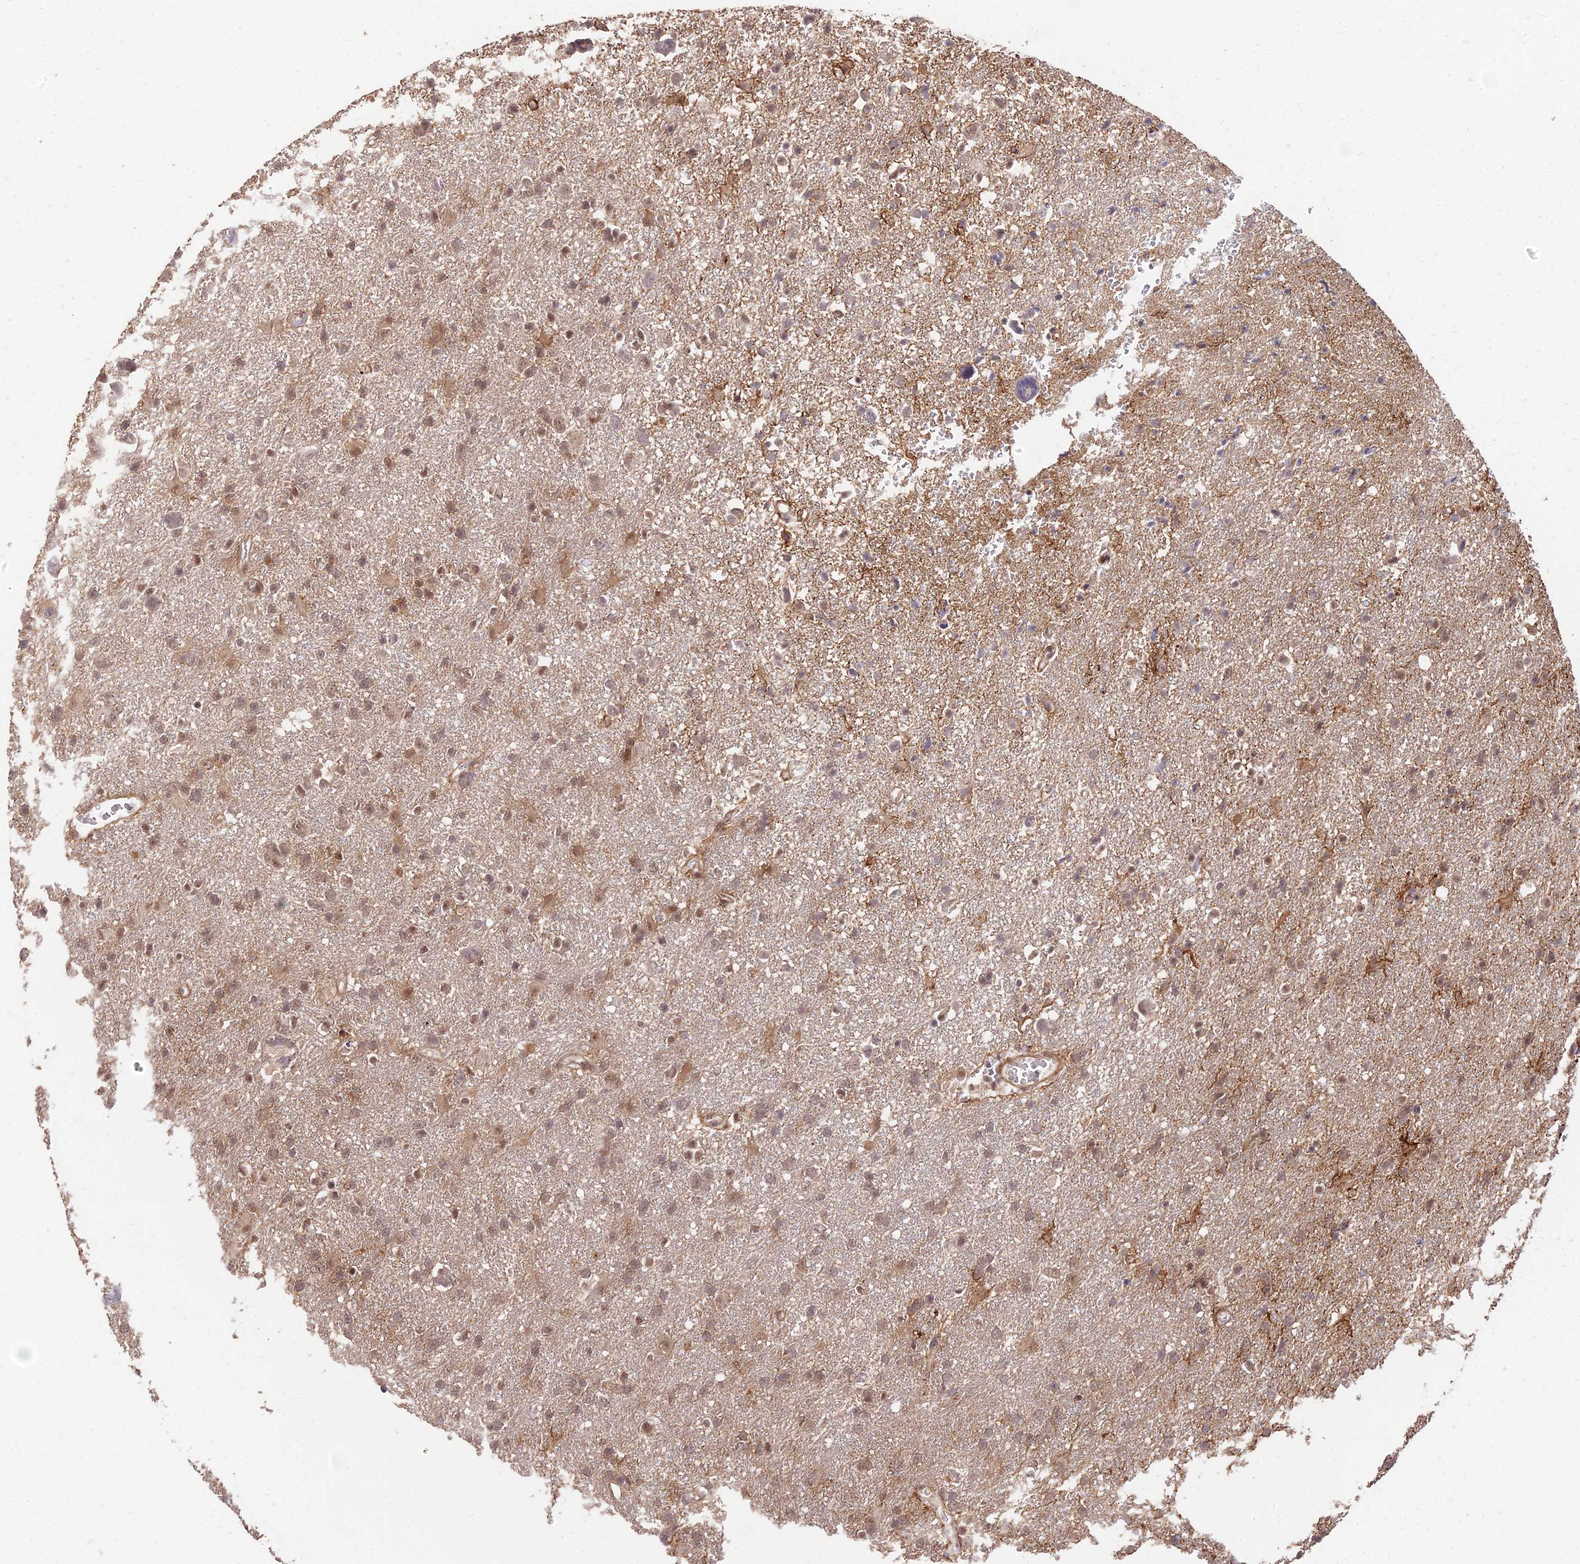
{"staining": {"intensity": "weak", "quantity": ">75%", "location": "cytoplasmic/membranous,nuclear"}, "tissue": "glioma", "cell_type": "Tumor cells", "image_type": "cancer", "snomed": [{"axis": "morphology", "description": "Glioma, malignant, High grade"}, {"axis": "topography", "description": "Brain"}], "caption": "This micrograph shows IHC staining of high-grade glioma (malignant), with low weak cytoplasmic/membranous and nuclear staining in approximately >75% of tumor cells.", "gene": "ZNF85", "patient": {"sex": "male", "age": 61}}